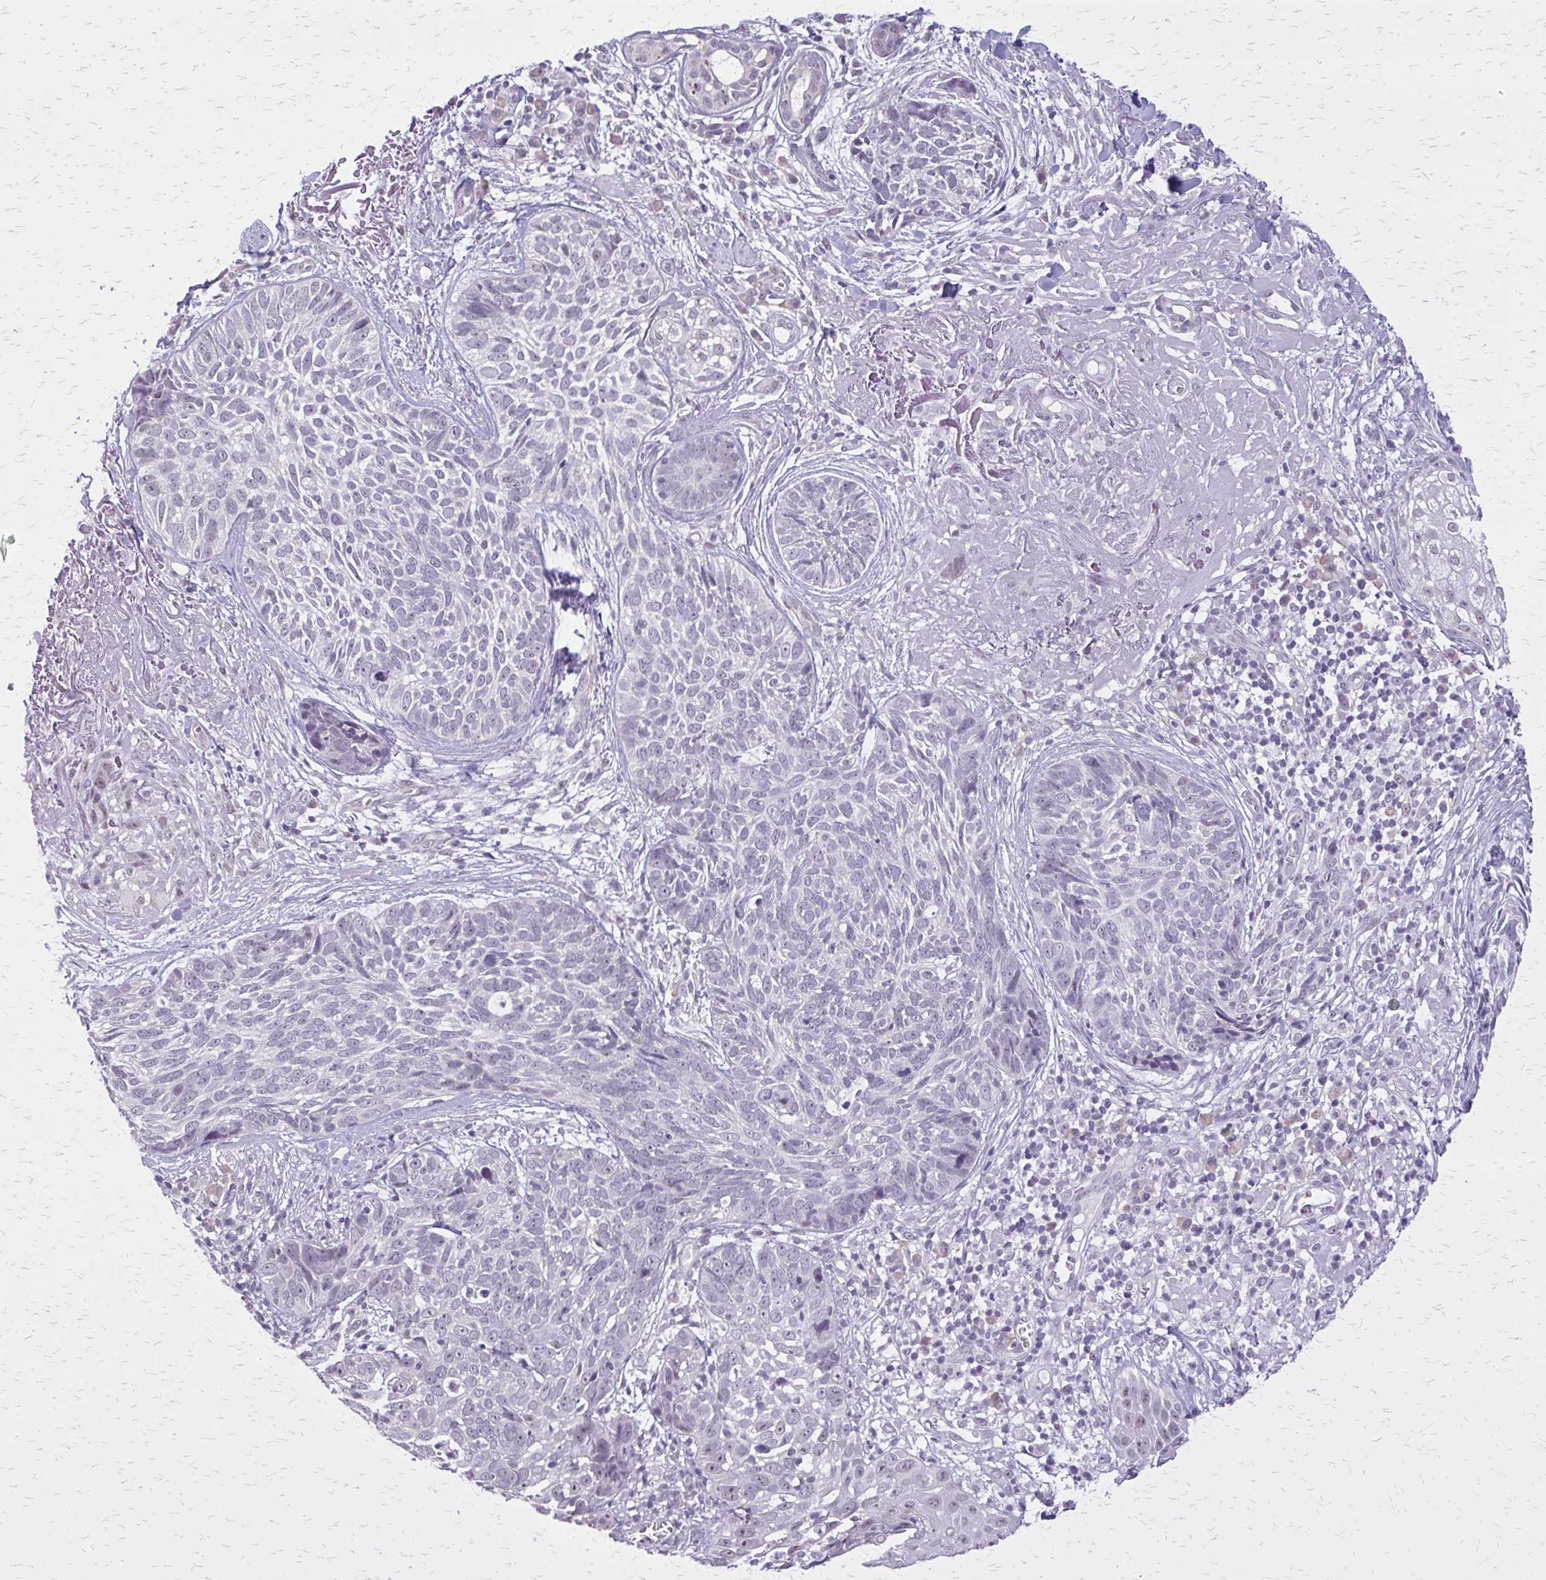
{"staining": {"intensity": "negative", "quantity": "none", "location": "none"}, "tissue": "skin cancer", "cell_type": "Tumor cells", "image_type": "cancer", "snomed": [{"axis": "morphology", "description": "Basal cell carcinoma"}, {"axis": "topography", "description": "Skin"}, {"axis": "topography", "description": "Skin of face"}], "caption": "A histopathology image of human skin basal cell carcinoma is negative for staining in tumor cells.", "gene": "PLCB1", "patient": {"sex": "female", "age": 95}}